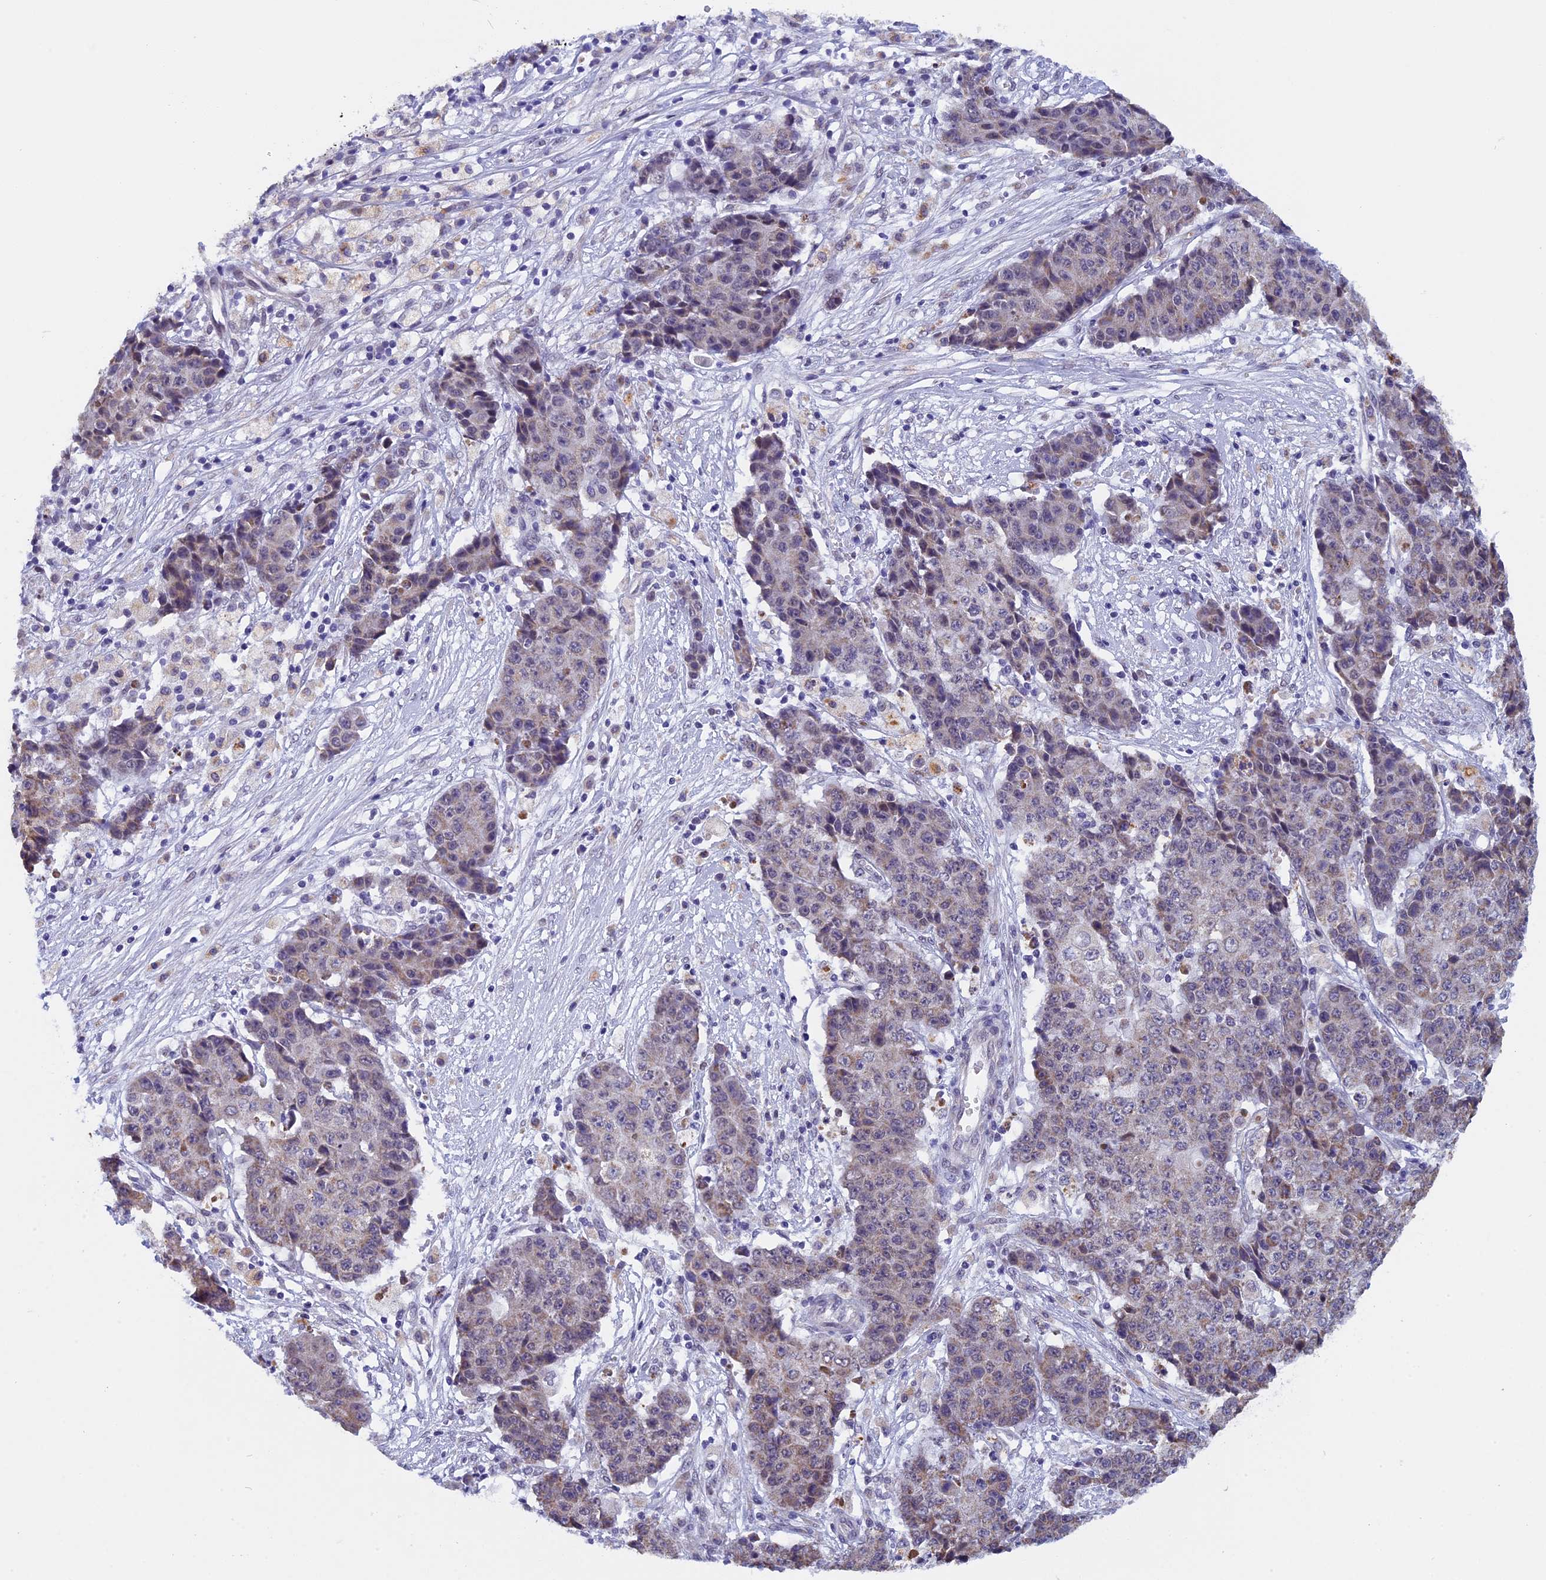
{"staining": {"intensity": "weak", "quantity": "25%-75%", "location": "cytoplasmic/membranous"}, "tissue": "ovarian cancer", "cell_type": "Tumor cells", "image_type": "cancer", "snomed": [{"axis": "morphology", "description": "Carcinoma, endometroid"}, {"axis": "topography", "description": "Ovary"}], "caption": "This photomicrograph reveals immunohistochemistry (IHC) staining of human ovarian cancer, with low weak cytoplasmic/membranous staining in approximately 25%-75% of tumor cells.", "gene": "ZNF317", "patient": {"sex": "female", "age": 42}}